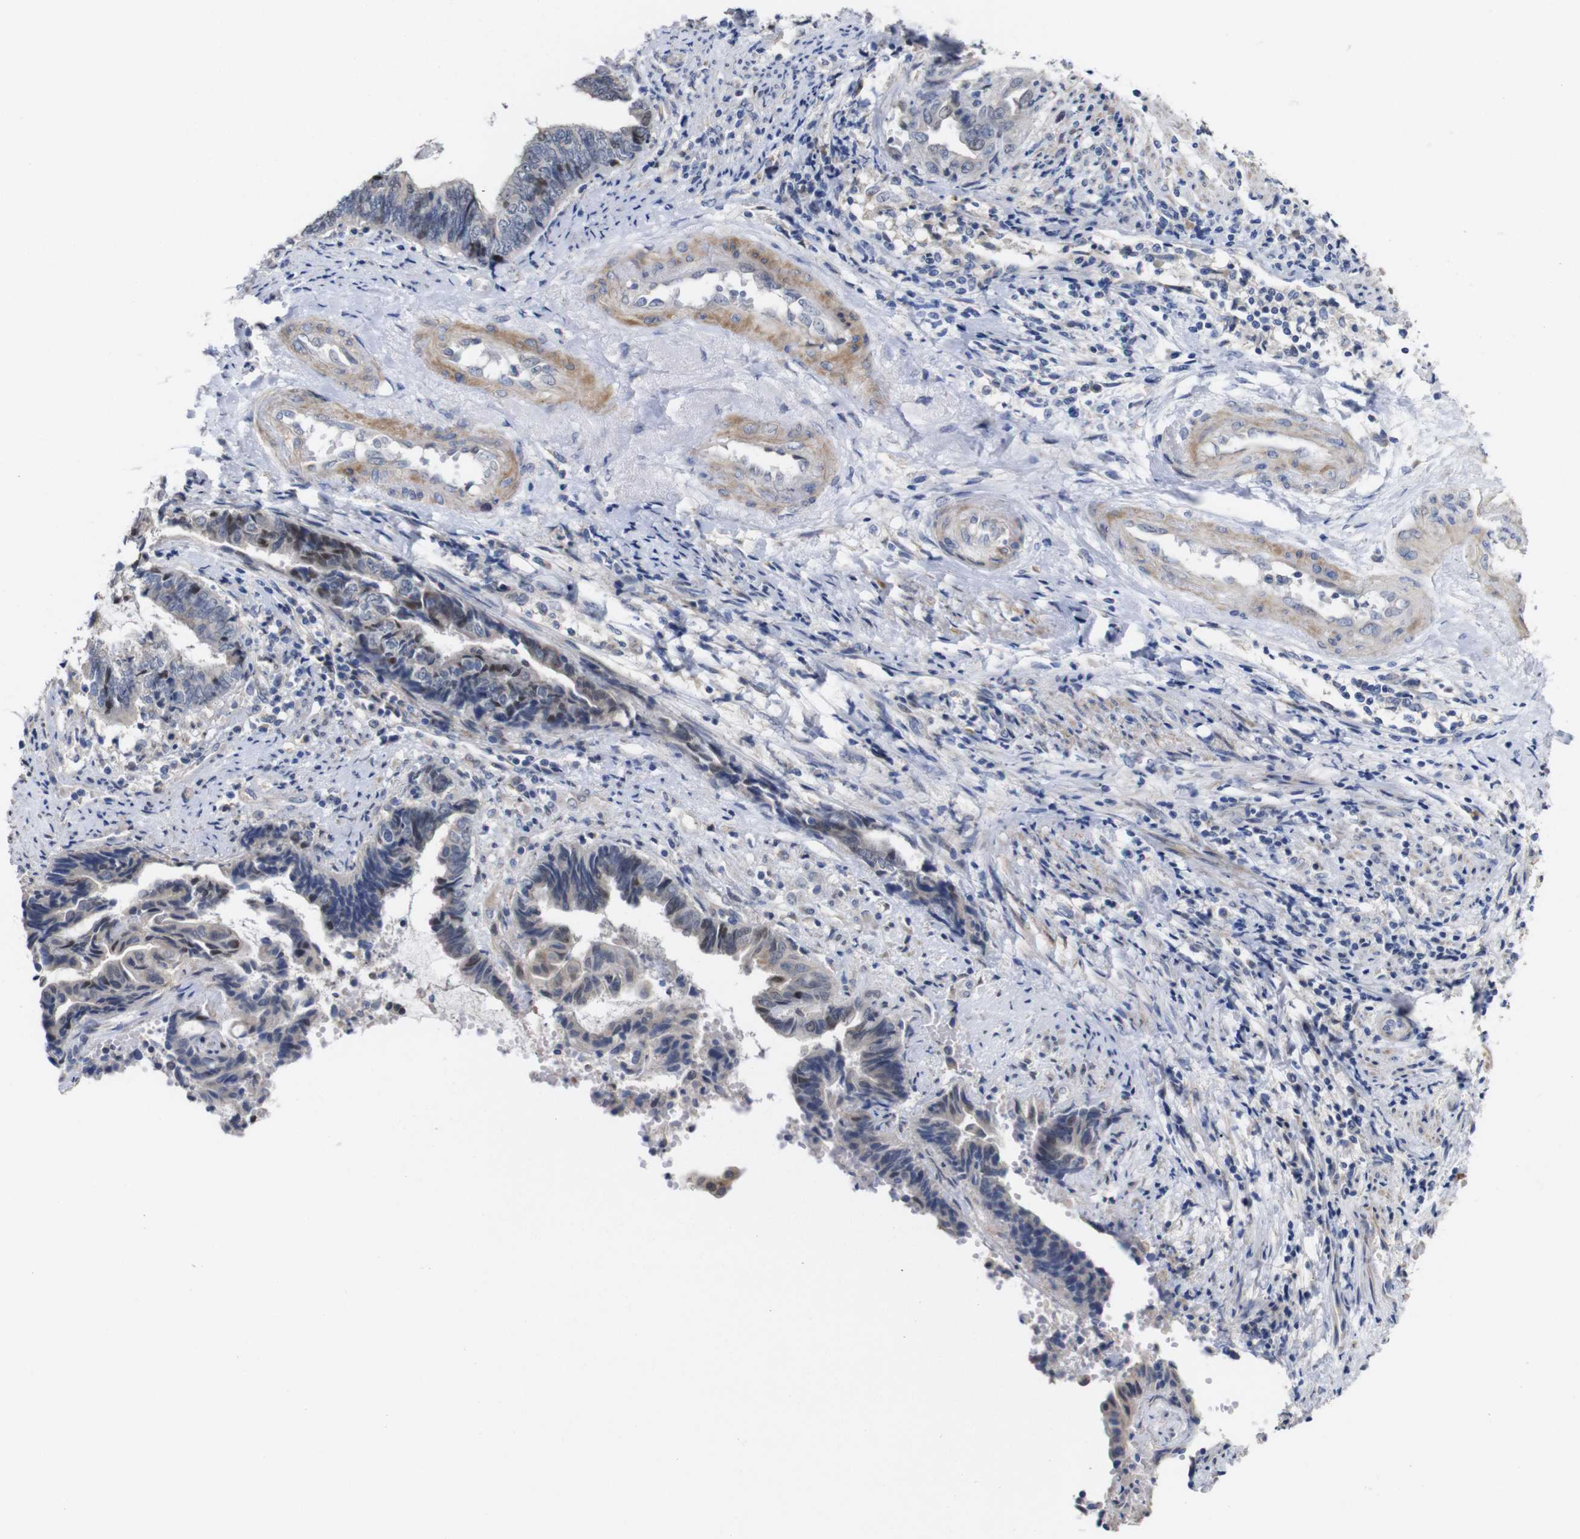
{"staining": {"intensity": "weak", "quantity": "<25%", "location": "cytoplasmic/membranous"}, "tissue": "endometrial cancer", "cell_type": "Tumor cells", "image_type": "cancer", "snomed": [{"axis": "morphology", "description": "Adenocarcinoma, NOS"}, {"axis": "topography", "description": "Uterus"}, {"axis": "topography", "description": "Endometrium"}], "caption": "Tumor cells show no significant protein expression in endometrial adenocarcinoma.", "gene": "TCEAL9", "patient": {"sex": "female", "age": 70}}